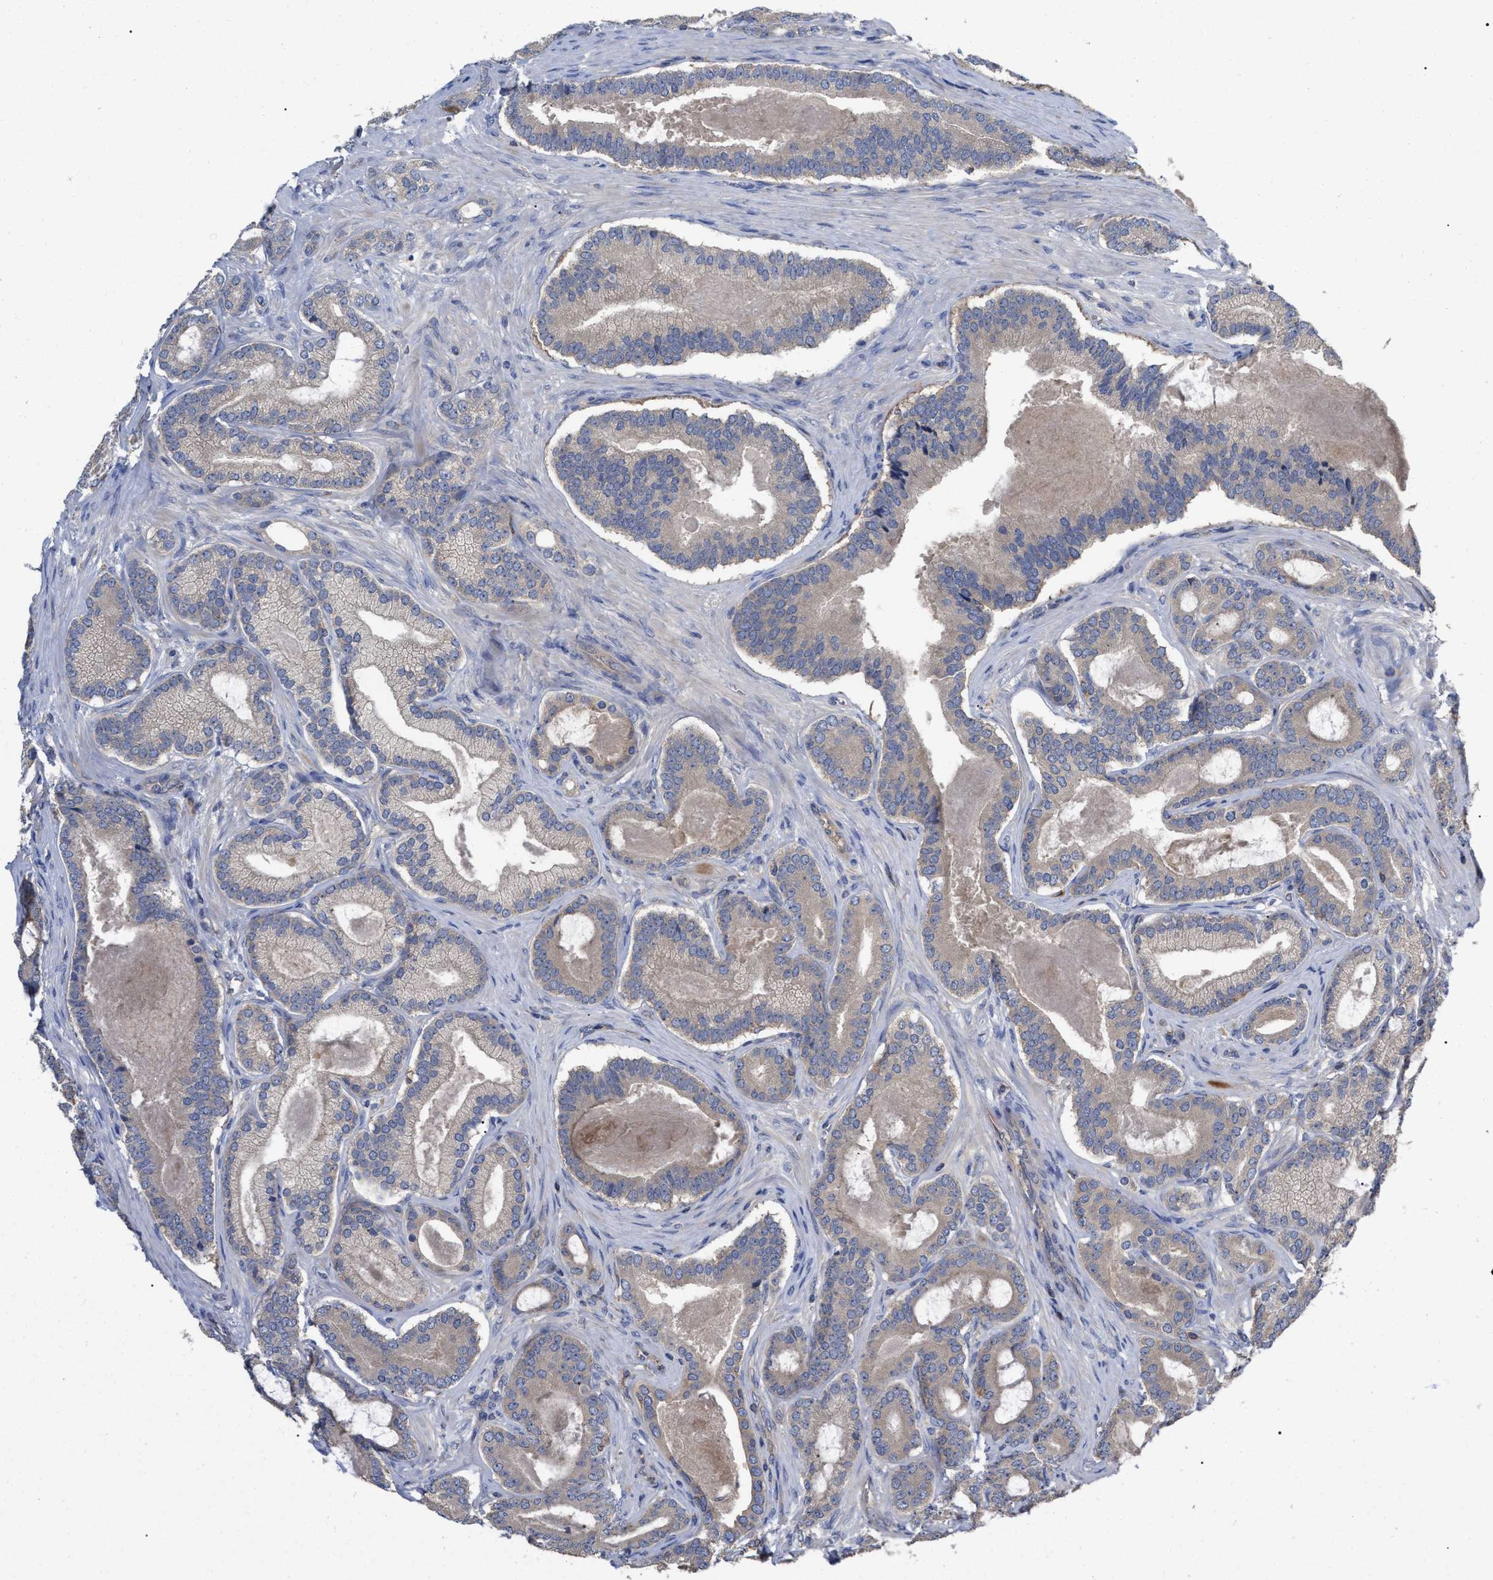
{"staining": {"intensity": "negative", "quantity": "none", "location": "none"}, "tissue": "prostate cancer", "cell_type": "Tumor cells", "image_type": "cancer", "snomed": [{"axis": "morphology", "description": "Adenocarcinoma, High grade"}, {"axis": "topography", "description": "Prostate"}], "caption": "Adenocarcinoma (high-grade) (prostate) was stained to show a protein in brown. There is no significant staining in tumor cells.", "gene": "RAP1GDS1", "patient": {"sex": "male", "age": 60}}